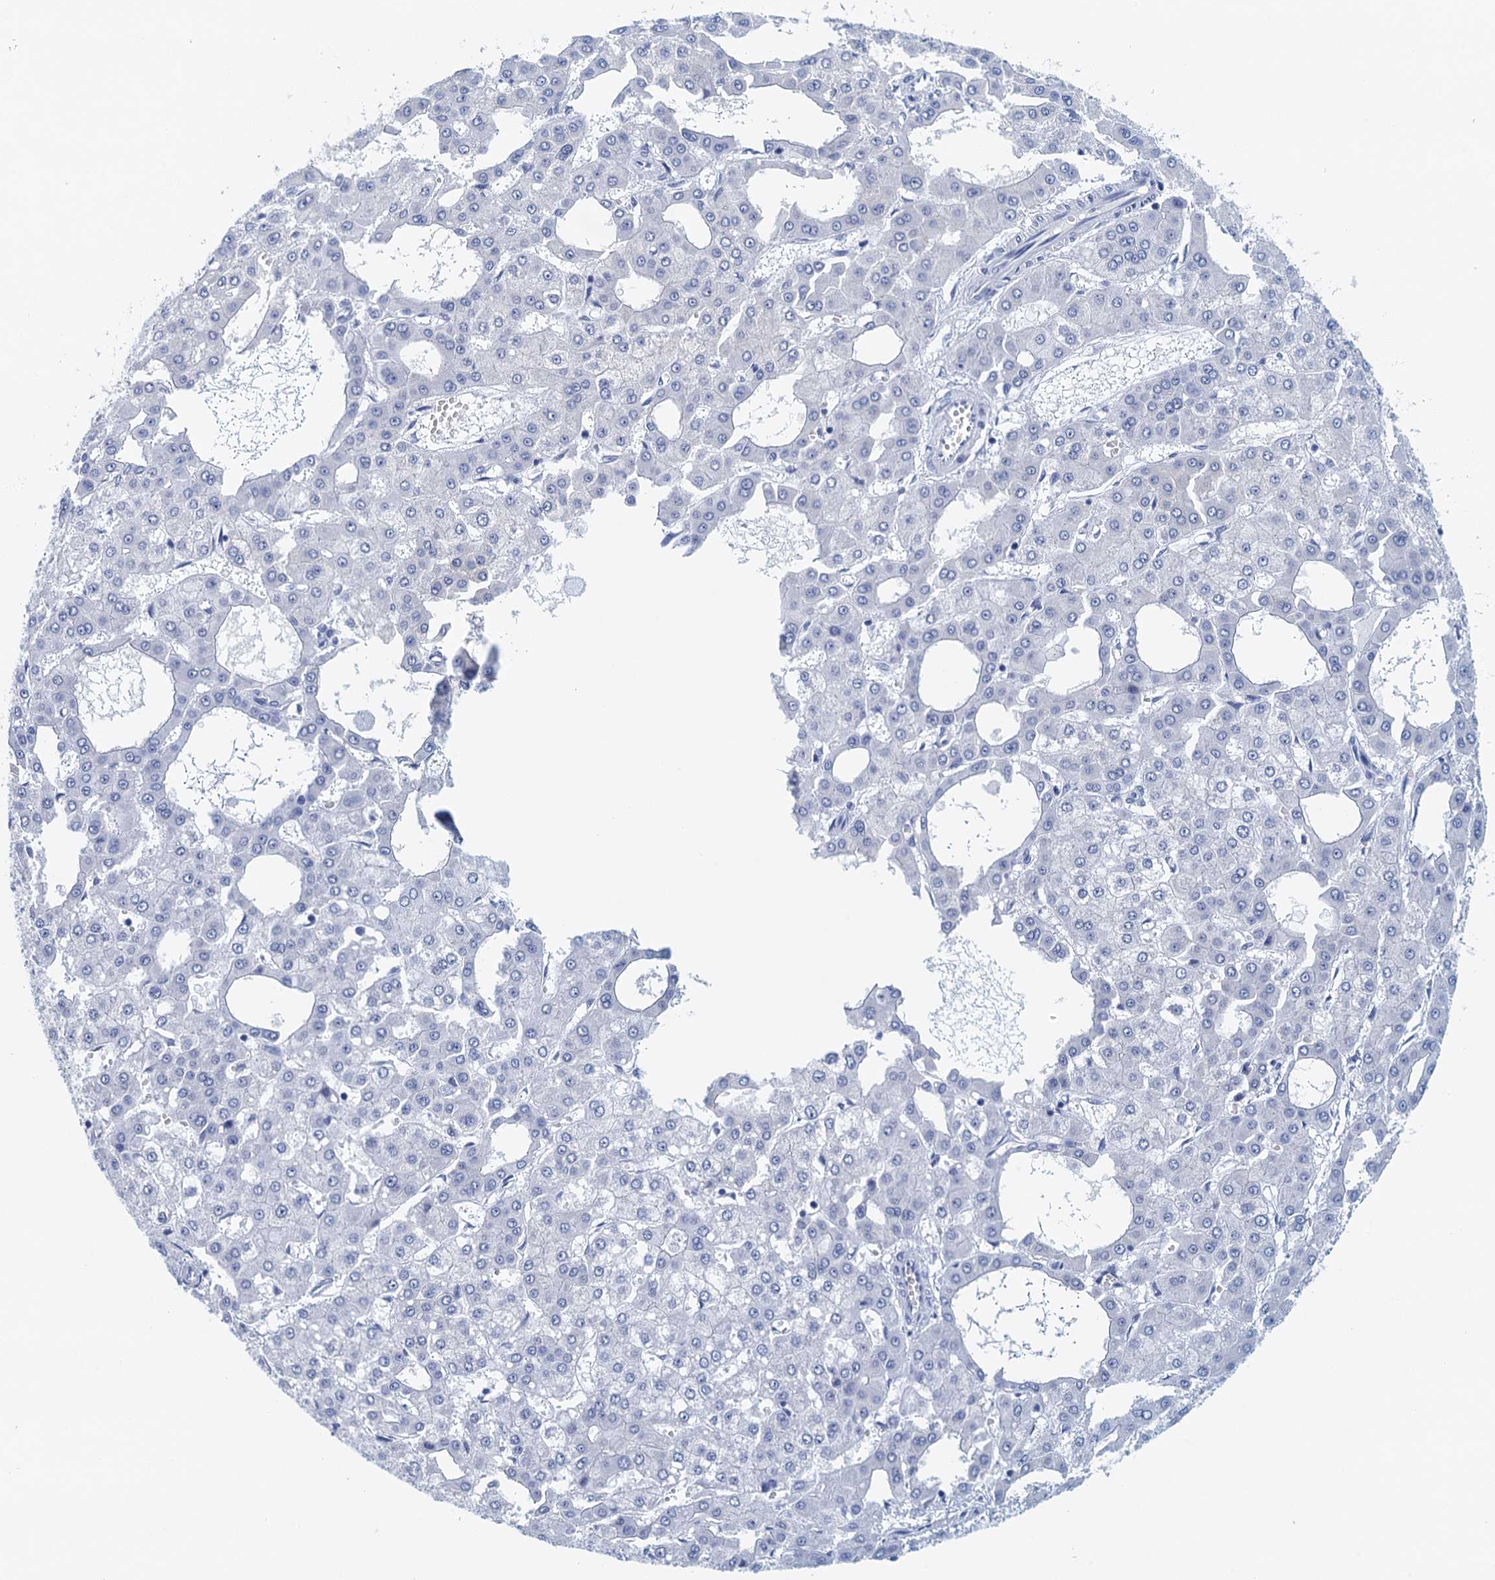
{"staining": {"intensity": "negative", "quantity": "none", "location": "none"}, "tissue": "liver cancer", "cell_type": "Tumor cells", "image_type": "cancer", "snomed": [{"axis": "morphology", "description": "Carcinoma, Hepatocellular, NOS"}, {"axis": "topography", "description": "Liver"}], "caption": "Photomicrograph shows no significant protein staining in tumor cells of hepatocellular carcinoma (liver). Brightfield microscopy of IHC stained with DAB (brown) and hematoxylin (blue), captured at high magnification.", "gene": "CYP51A1", "patient": {"sex": "male", "age": 47}}